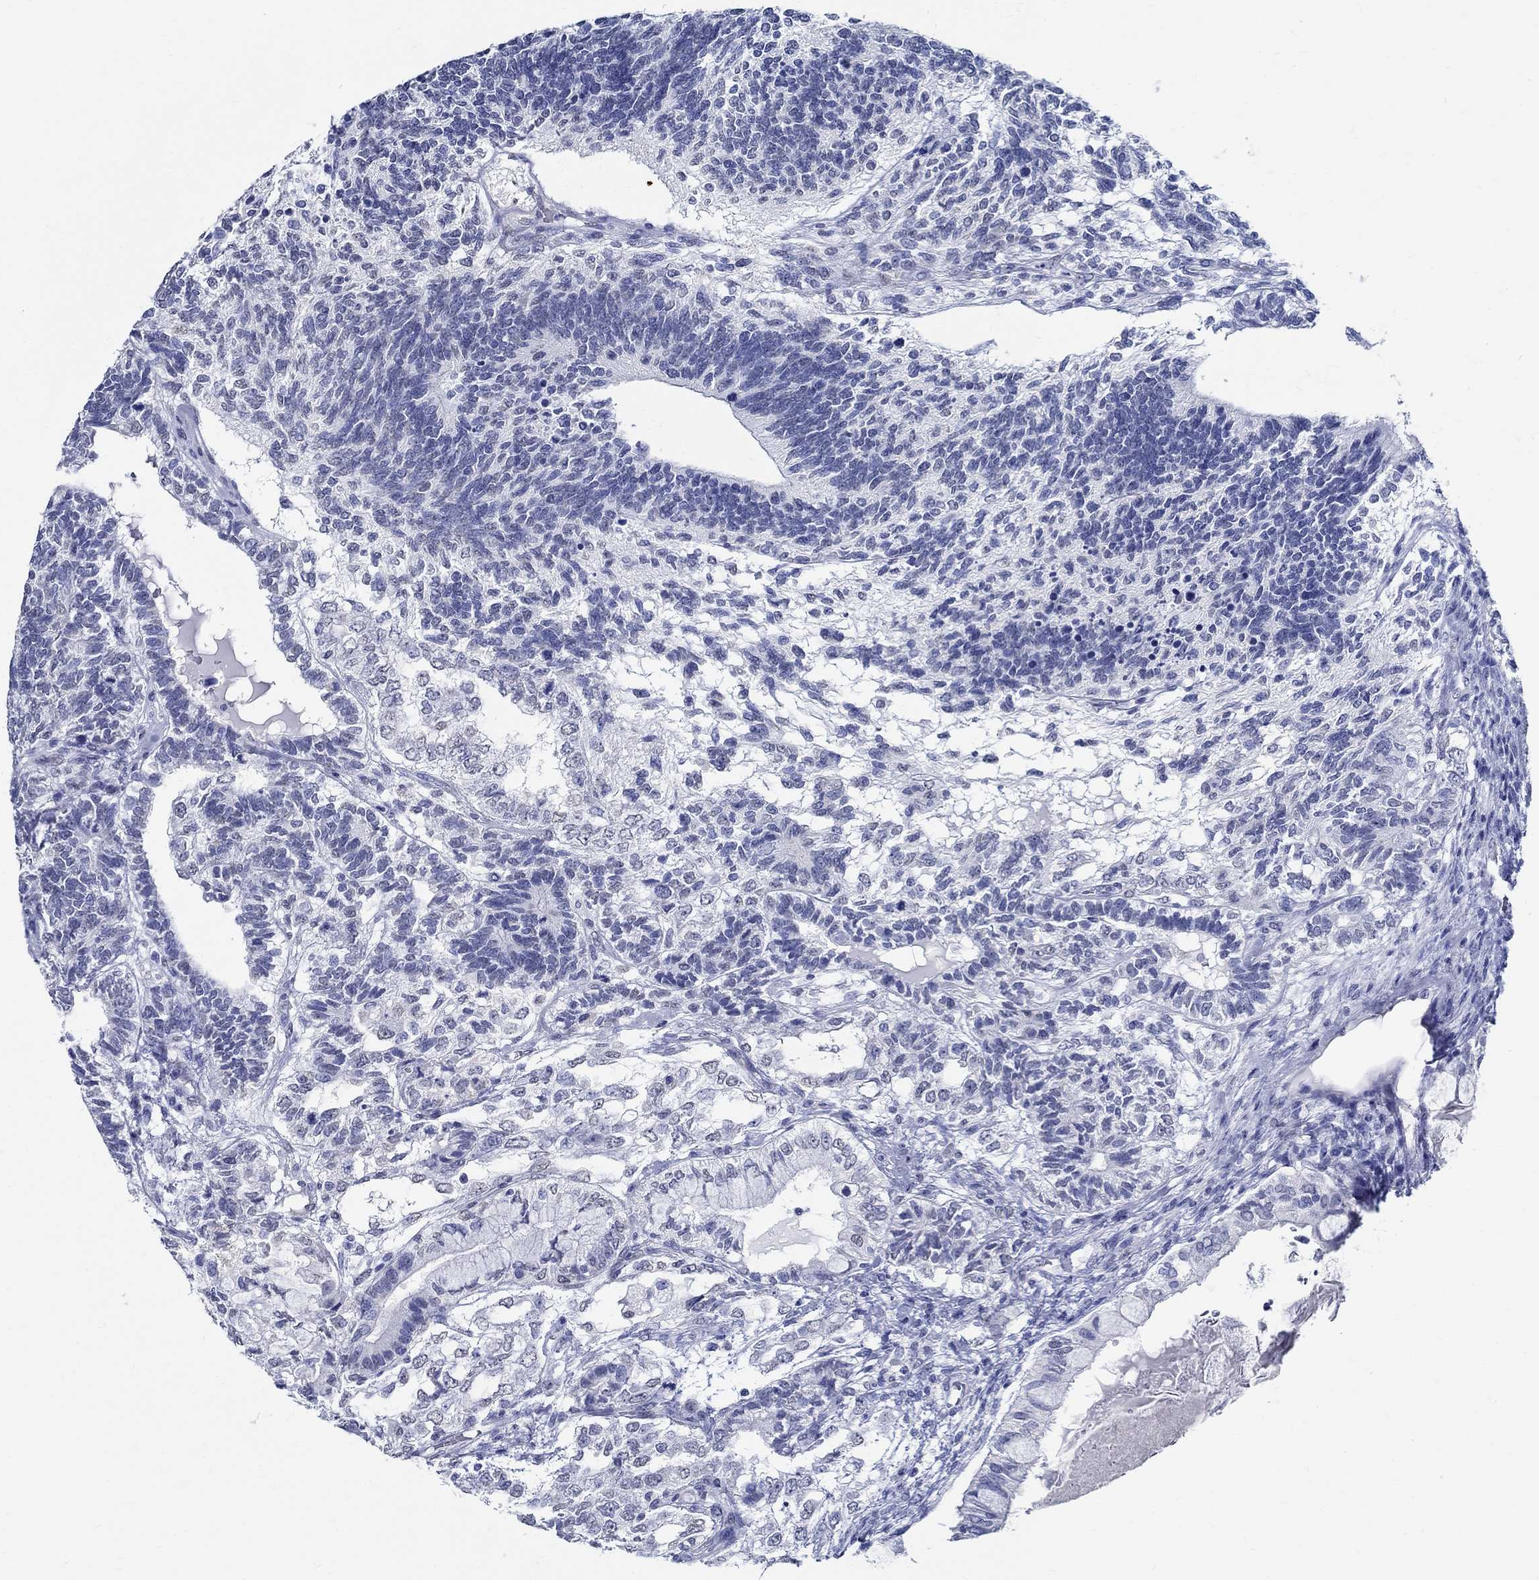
{"staining": {"intensity": "negative", "quantity": "none", "location": "none"}, "tissue": "testis cancer", "cell_type": "Tumor cells", "image_type": "cancer", "snomed": [{"axis": "morphology", "description": "Seminoma, NOS"}, {"axis": "morphology", "description": "Carcinoma, Embryonal, NOS"}, {"axis": "topography", "description": "Testis"}], "caption": "Immunohistochemistry histopathology image of neoplastic tissue: human testis embryonal carcinoma stained with DAB reveals no significant protein positivity in tumor cells. Brightfield microscopy of IHC stained with DAB (brown) and hematoxylin (blue), captured at high magnification.", "gene": "TSPAN16", "patient": {"sex": "male", "age": 41}}